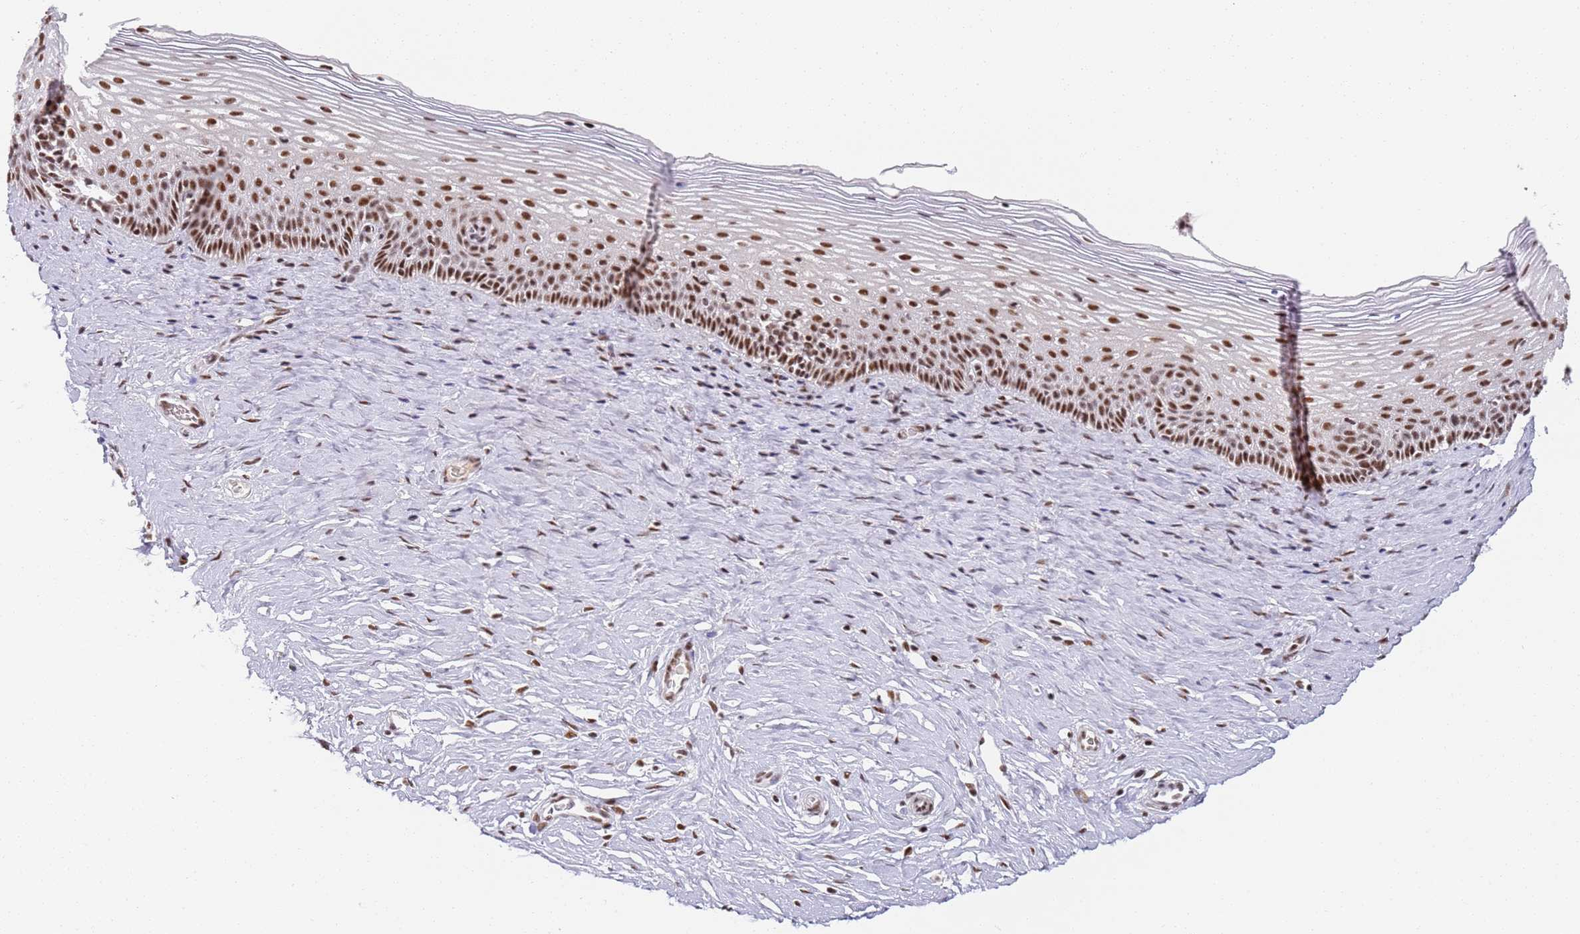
{"staining": {"intensity": "moderate", "quantity": ">75%", "location": "nuclear"}, "tissue": "cervix", "cell_type": "Glandular cells", "image_type": "normal", "snomed": [{"axis": "morphology", "description": "Normal tissue, NOS"}, {"axis": "topography", "description": "Cervix"}], "caption": "DAB immunohistochemical staining of unremarkable cervix exhibits moderate nuclear protein staining in about >75% of glandular cells.", "gene": "AKAP8L", "patient": {"sex": "female", "age": 33}}